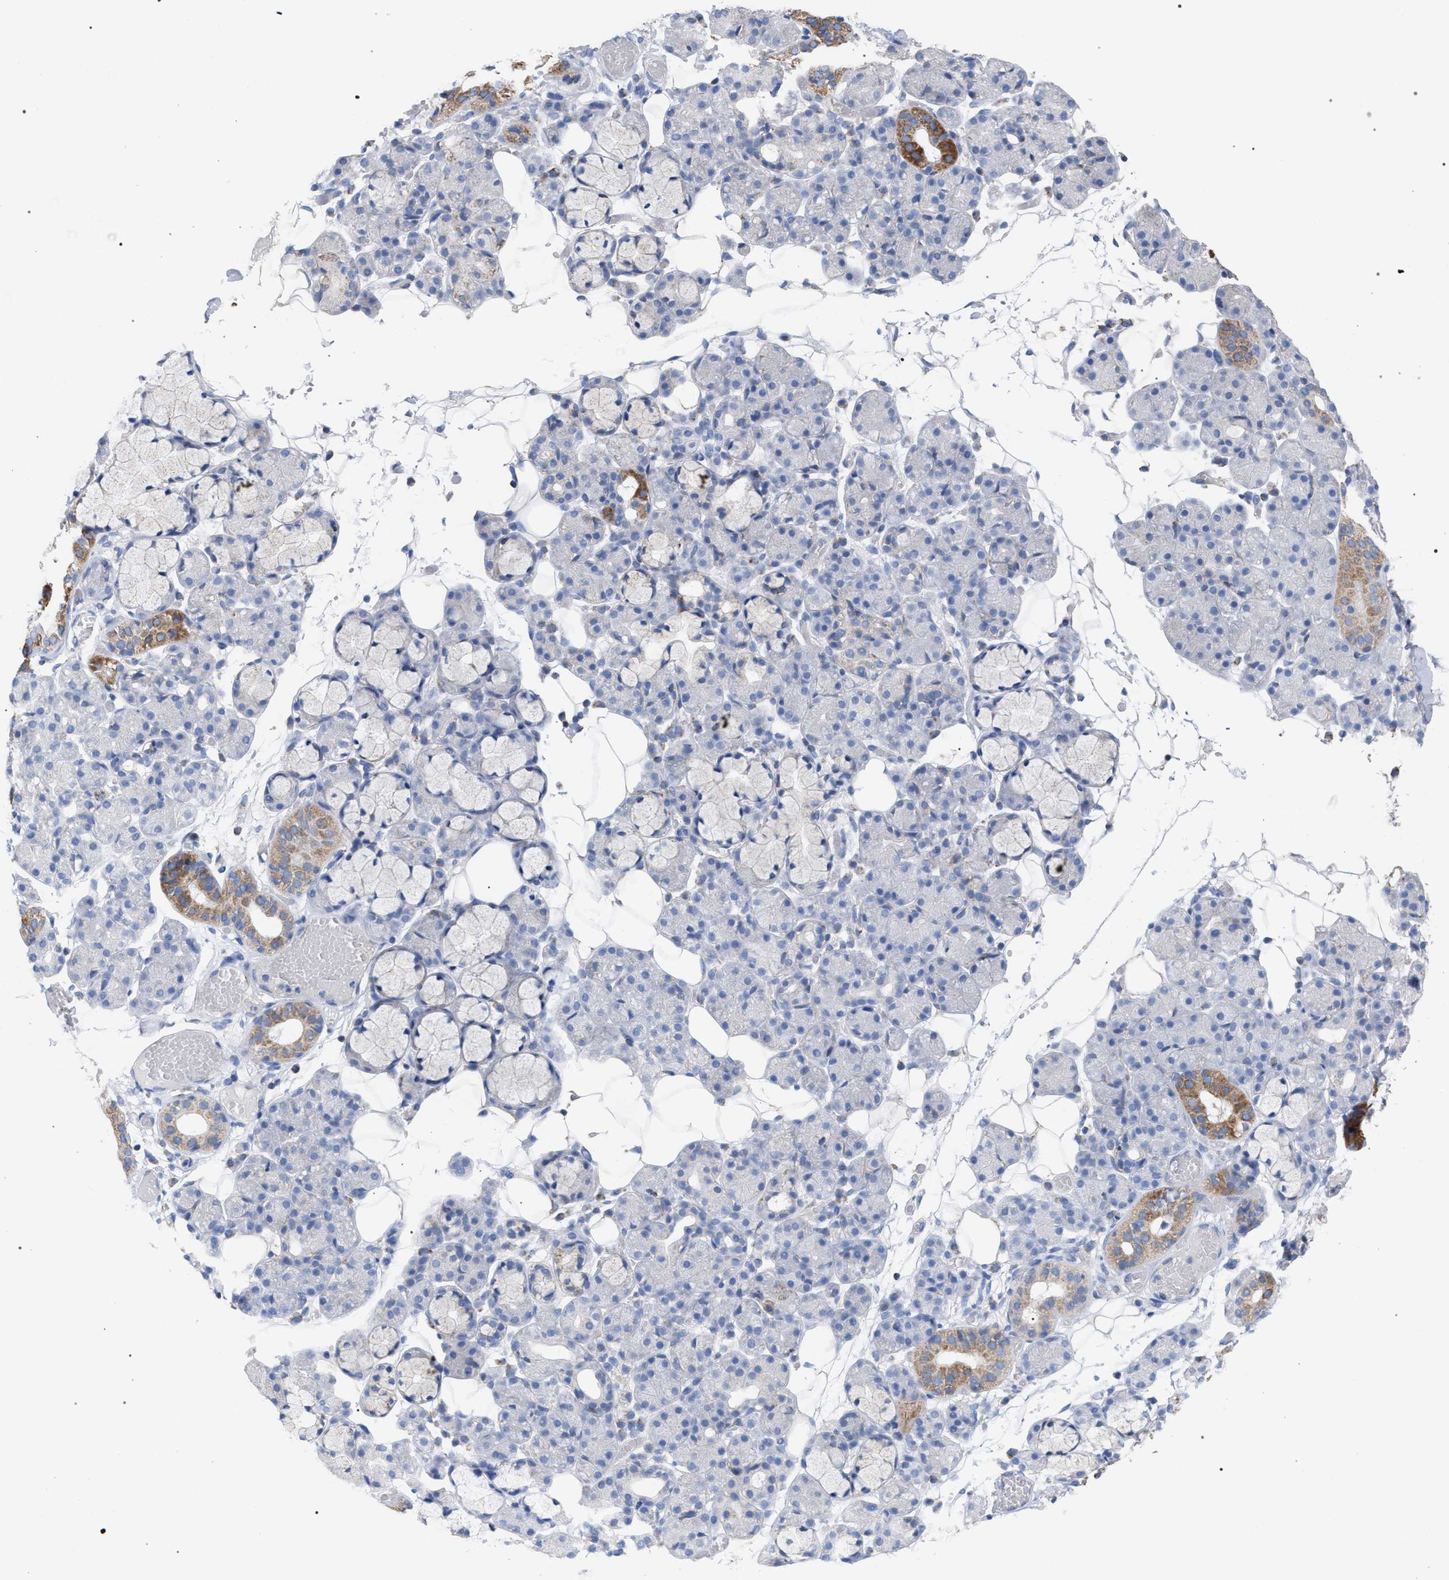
{"staining": {"intensity": "moderate", "quantity": "<25%", "location": "cytoplasmic/membranous"}, "tissue": "salivary gland", "cell_type": "Glandular cells", "image_type": "normal", "snomed": [{"axis": "morphology", "description": "Normal tissue, NOS"}, {"axis": "topography", "description": "Salivary gland"}], "caption": "Salivary gland stained with DAB IHC demonstrates low levels of moderate cytoplasmic/membranous expression in approximately <25% of glandular cells.", "gene": "ECI2", "patient": {"sex": "male", "age": 63}}